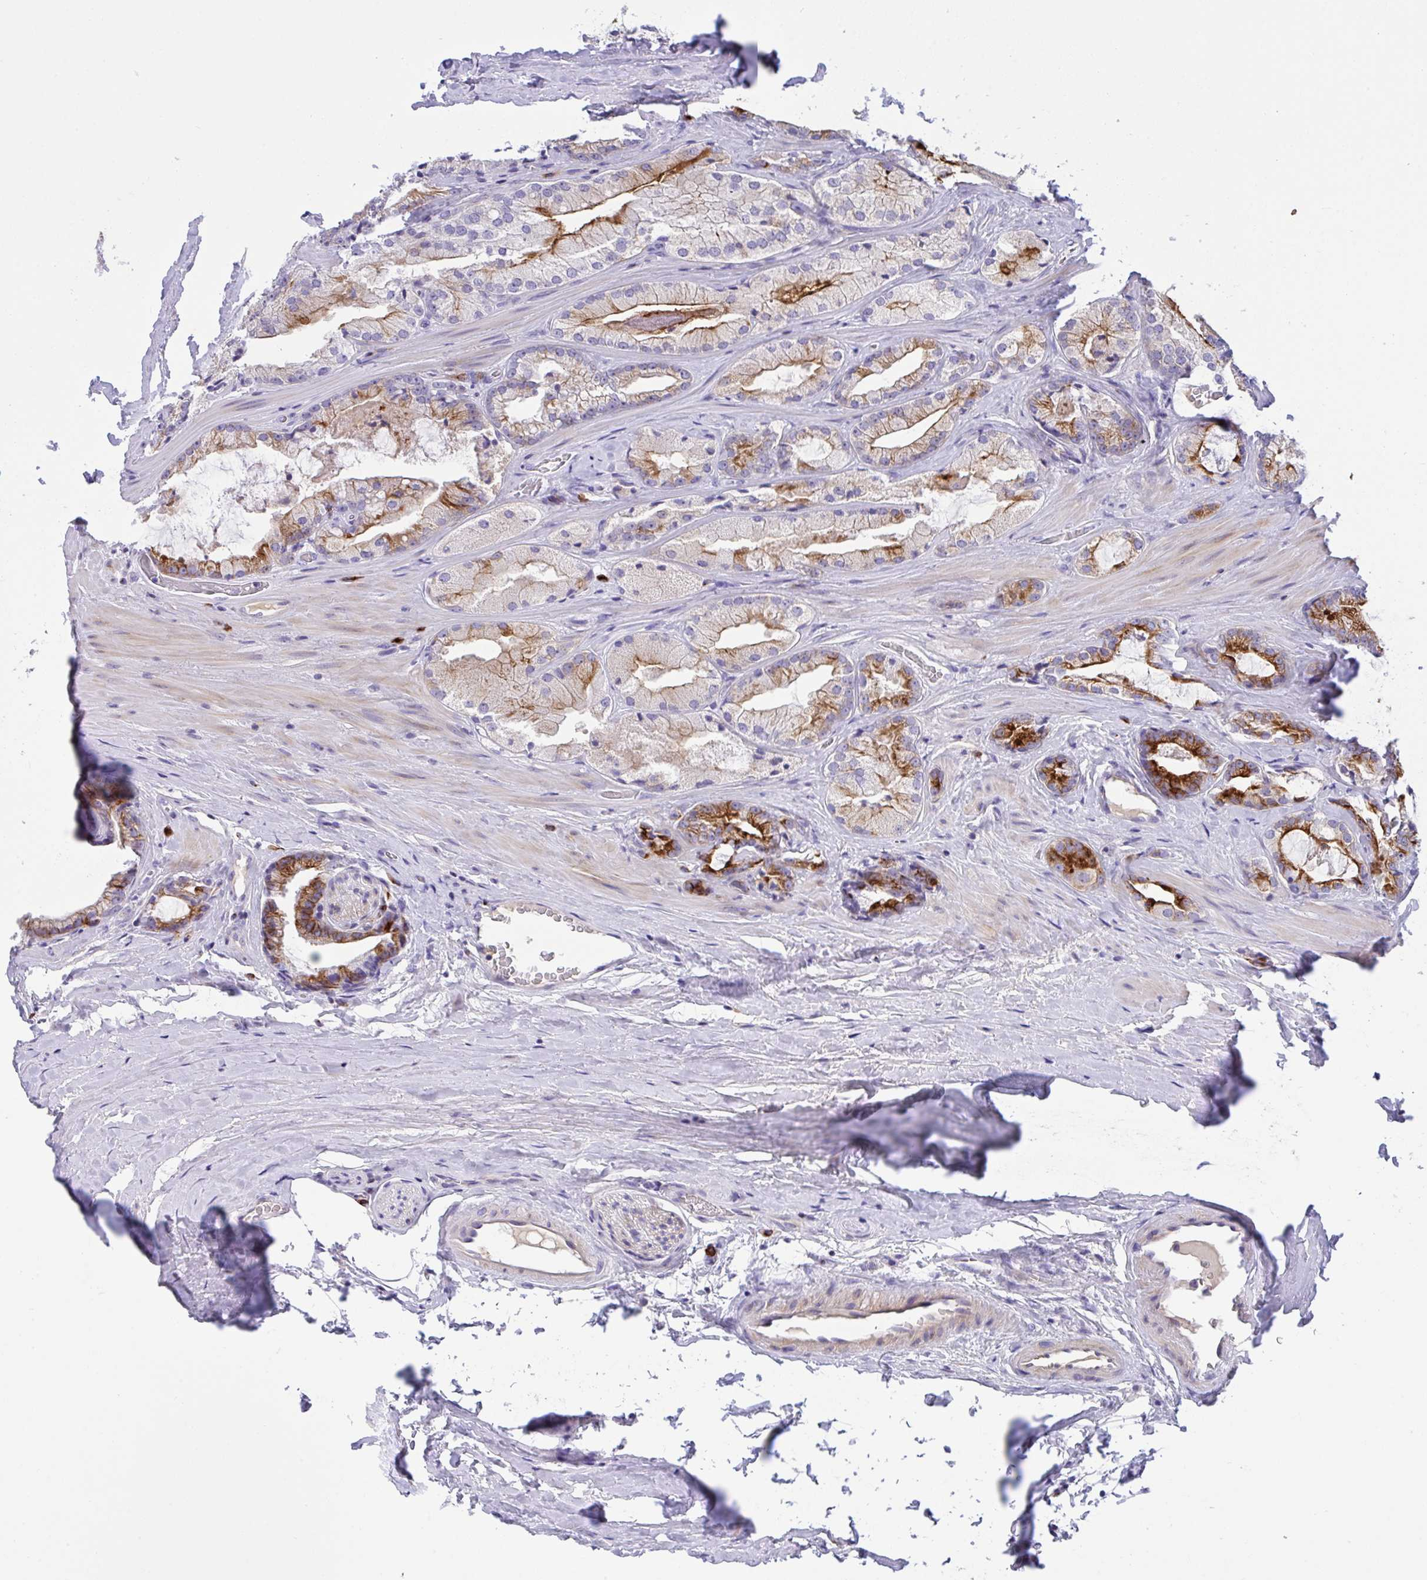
{"staining": {"intensity": "strong", "quantity": "25%-75%", "location": "cytoplasmic/membranous"}, "tissue": "prostate cancer", "cell_type": "Tumor cells", "image_type": "cancer", "snomed": [{"axis": "morphology", "description": "Adenocarcinoma, High grade"}, {"axis": "topography", "description": "Prostate"}], "caption": "High-grade adenocarcinoma (prostate) stained for a protein (brown) displays strong cytoplasmic/membranous positive positivity in approximately 25%-75% of tumor cells.", "gene": "FBXL20", "patient": {"sex": "male", "age": 68}}